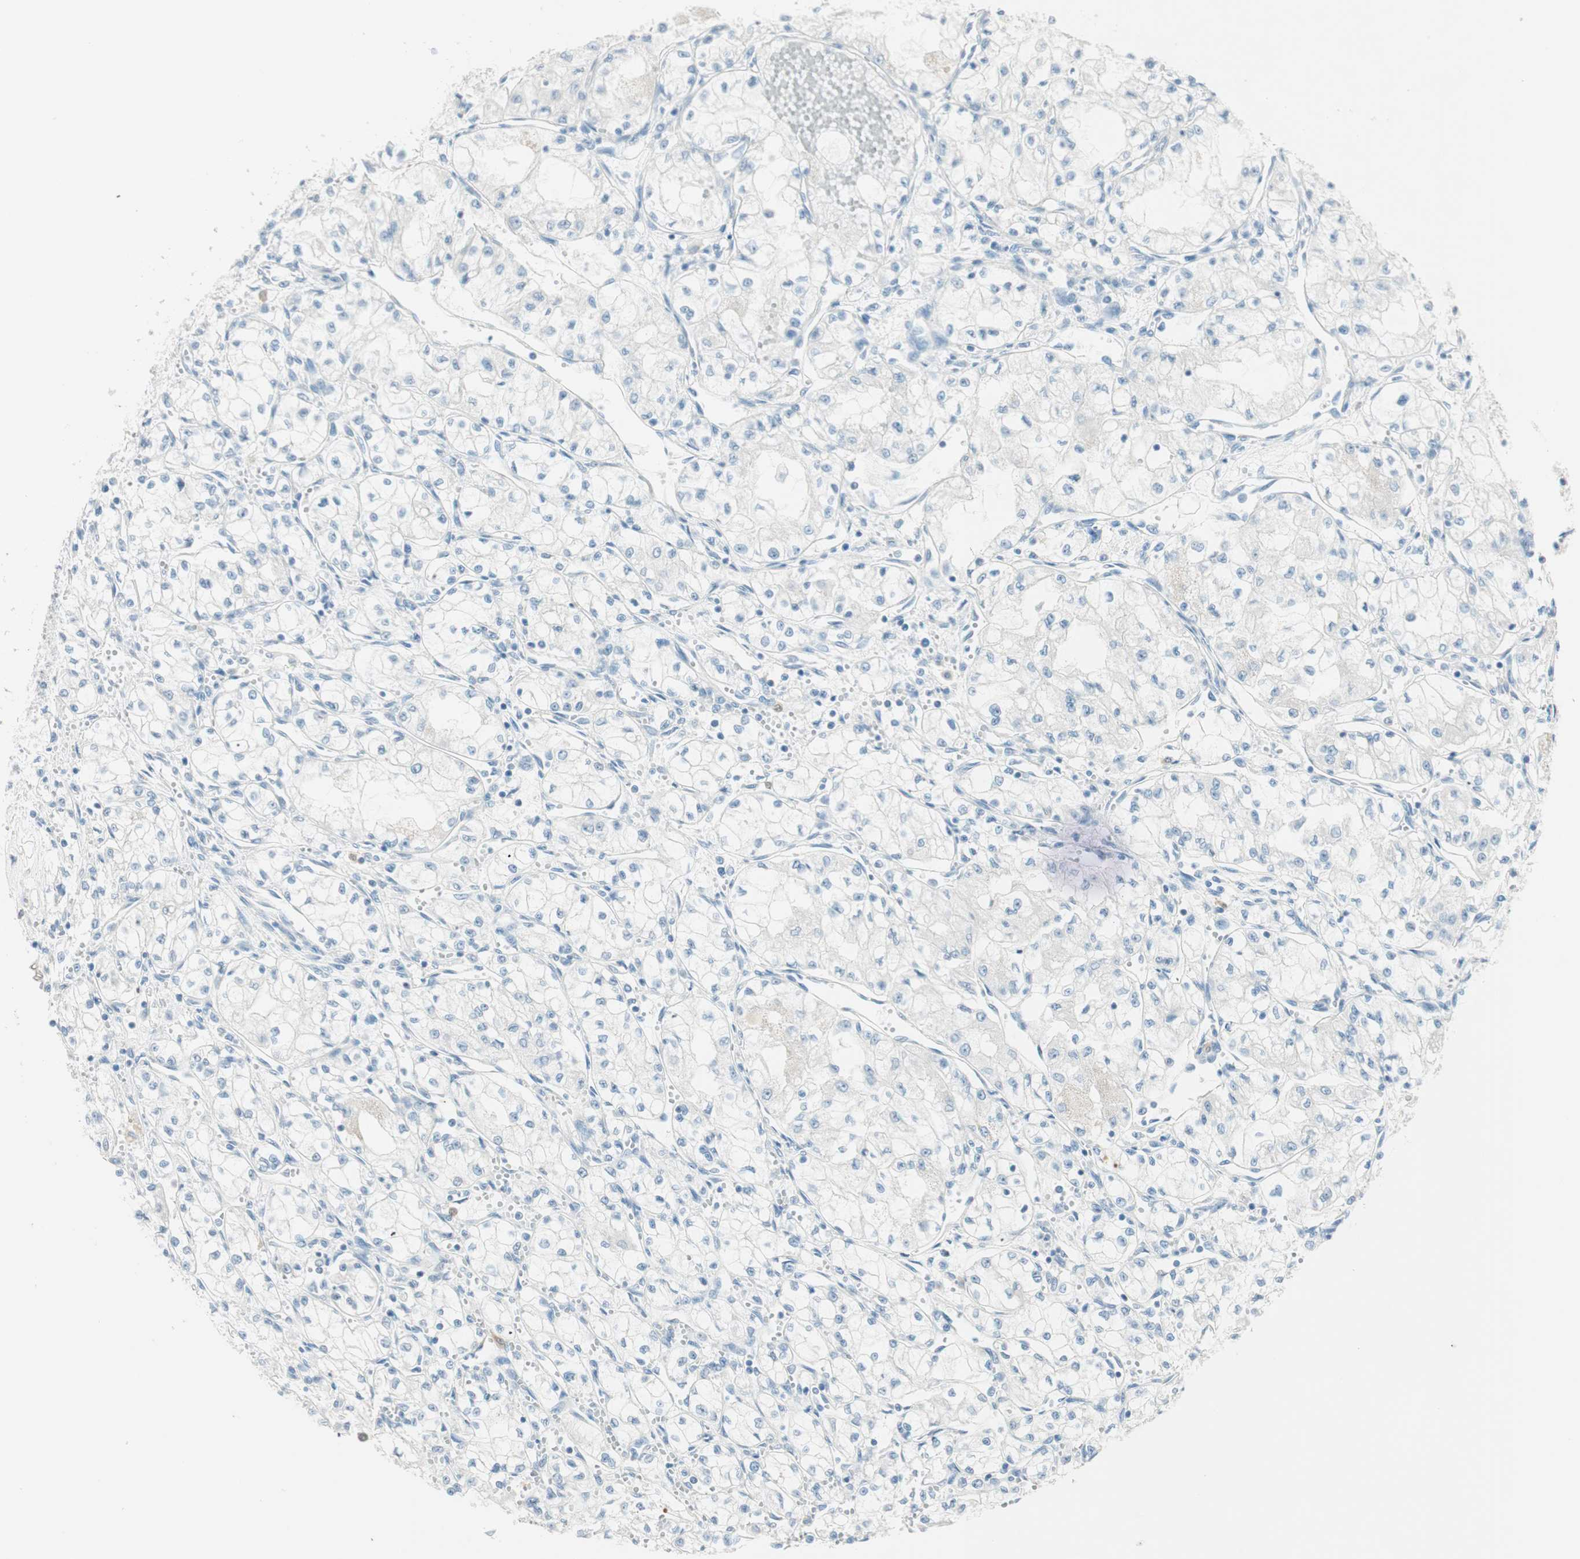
{"staining": {"intensity": "negative", "quantity": "none", "location": "none"}, "tissue": "renal cancer", "cell_type": "Tumor cells", "image_type": "cancer", "snomed": [{"axis": "morphology", "description": "Normal tissue, NOS"}, {"axis": "morphology", "description": "Adenocarcinoma, NOS"}, {"axis": "topography", "description": "Kidney"}], "caption": "A micrograph of renal cancer stained for a protein demonstrates no brown staining in tumor cells. (Stains: DAB (3,3'-diaminobenzidine) immunohistochemistry with hematoxylin counter stain, Microscopy: brightfield microscopy at high magnification).", "gene": "HPGD", "patient": {"sex": "male", "age": 59}}